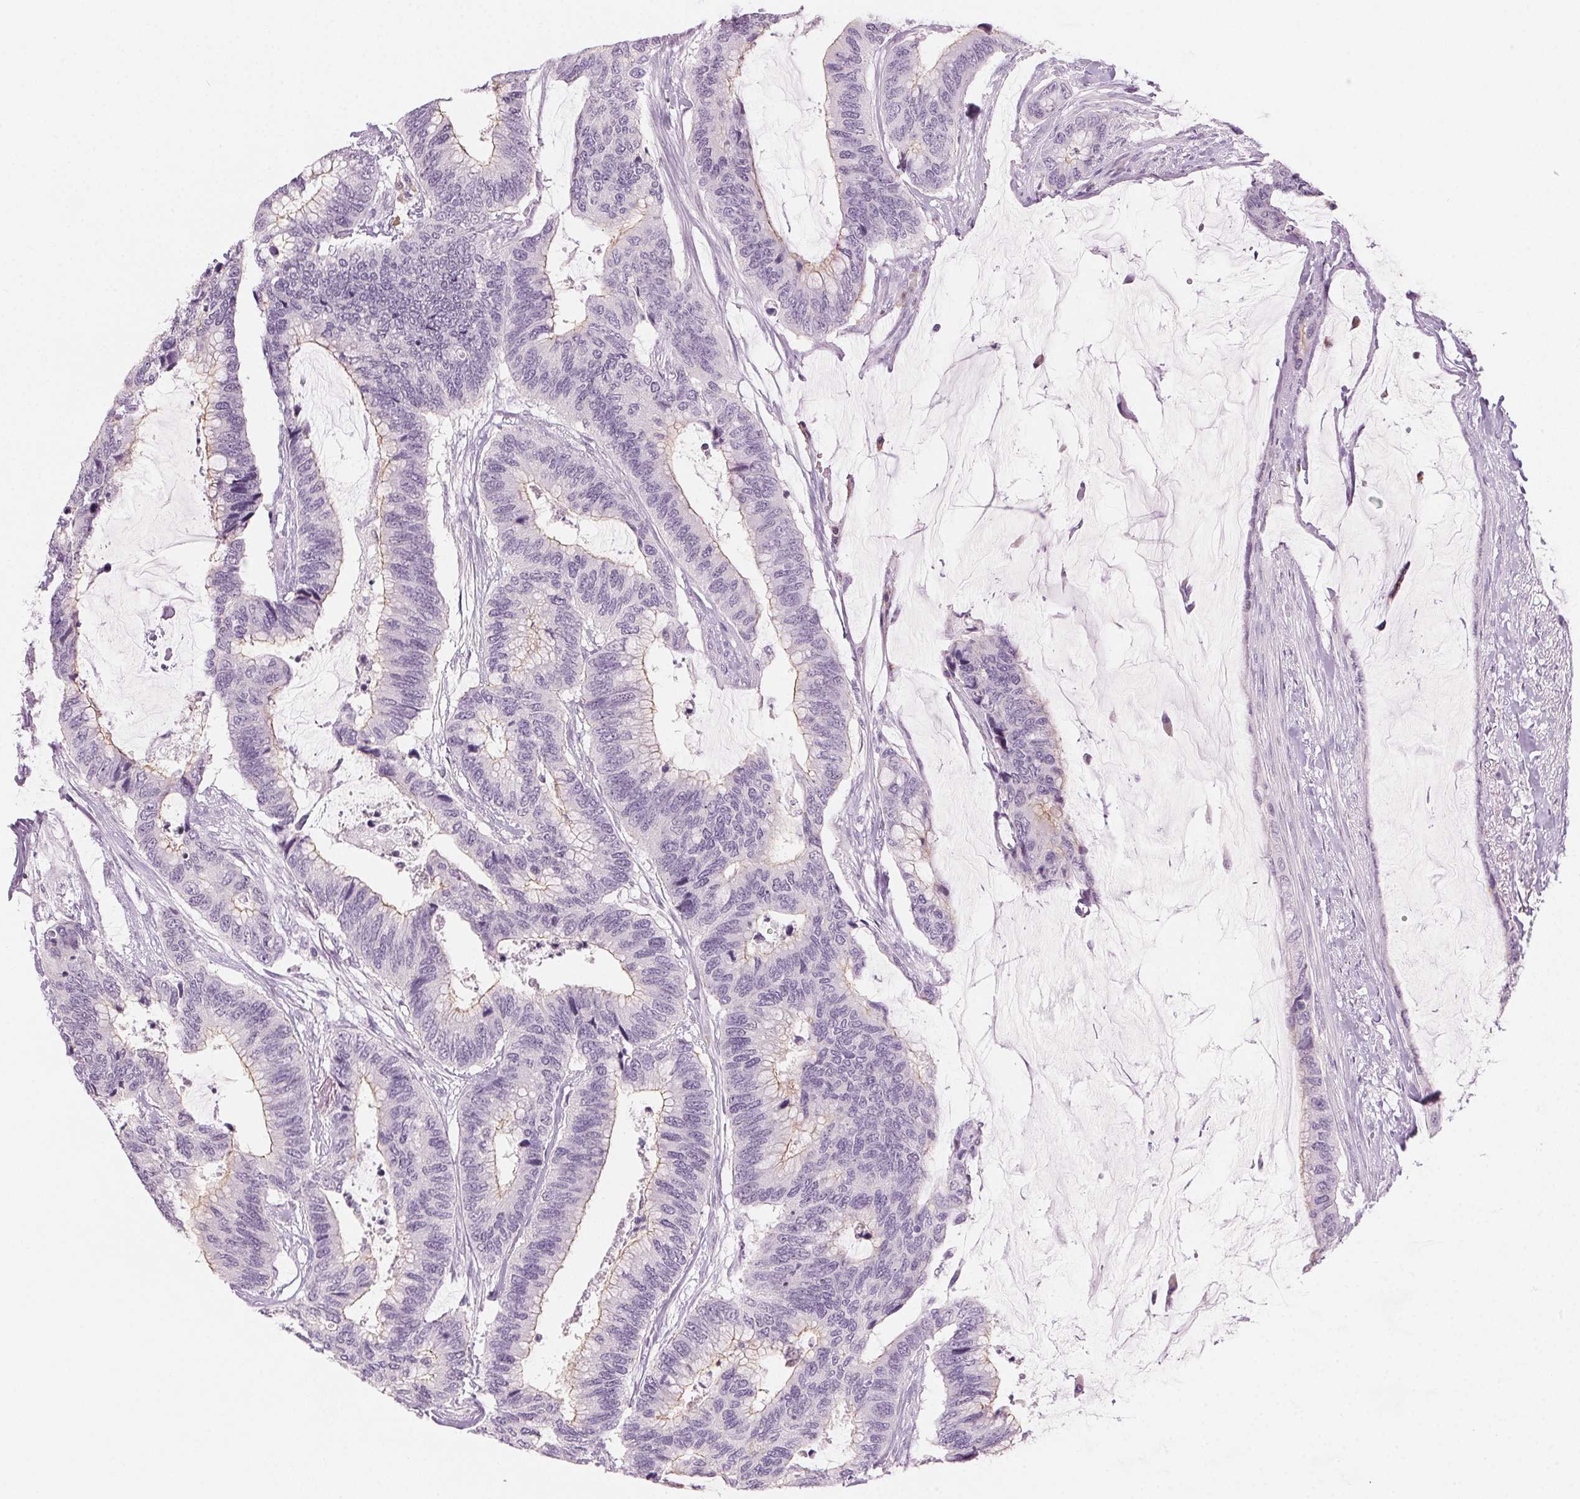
{"staining": {"intensity": "negative", "quantity": "none", "location": "none"}, "tissue": "colorectal cancer", "cell_type": "Tumor cells", "image_type": "cancer", "snomed": [{"axis": "morphology", "description": "Adenocarcinoma, NOS"}, {"axis": "topography", "description": "Rectum"}], "caption": "This histopathology image is of colorectal cancer stained with IHC to label a protein in brown with the nuclei are counter-stained blue. There is no positivity in tumor cells. (Brightfield microscopy of DAB (3,3'-diaminobenzidine) immunohistochemistry at high magnification).", "gene": "HSF5", "patient": {"sex": "female", "age": 59}}